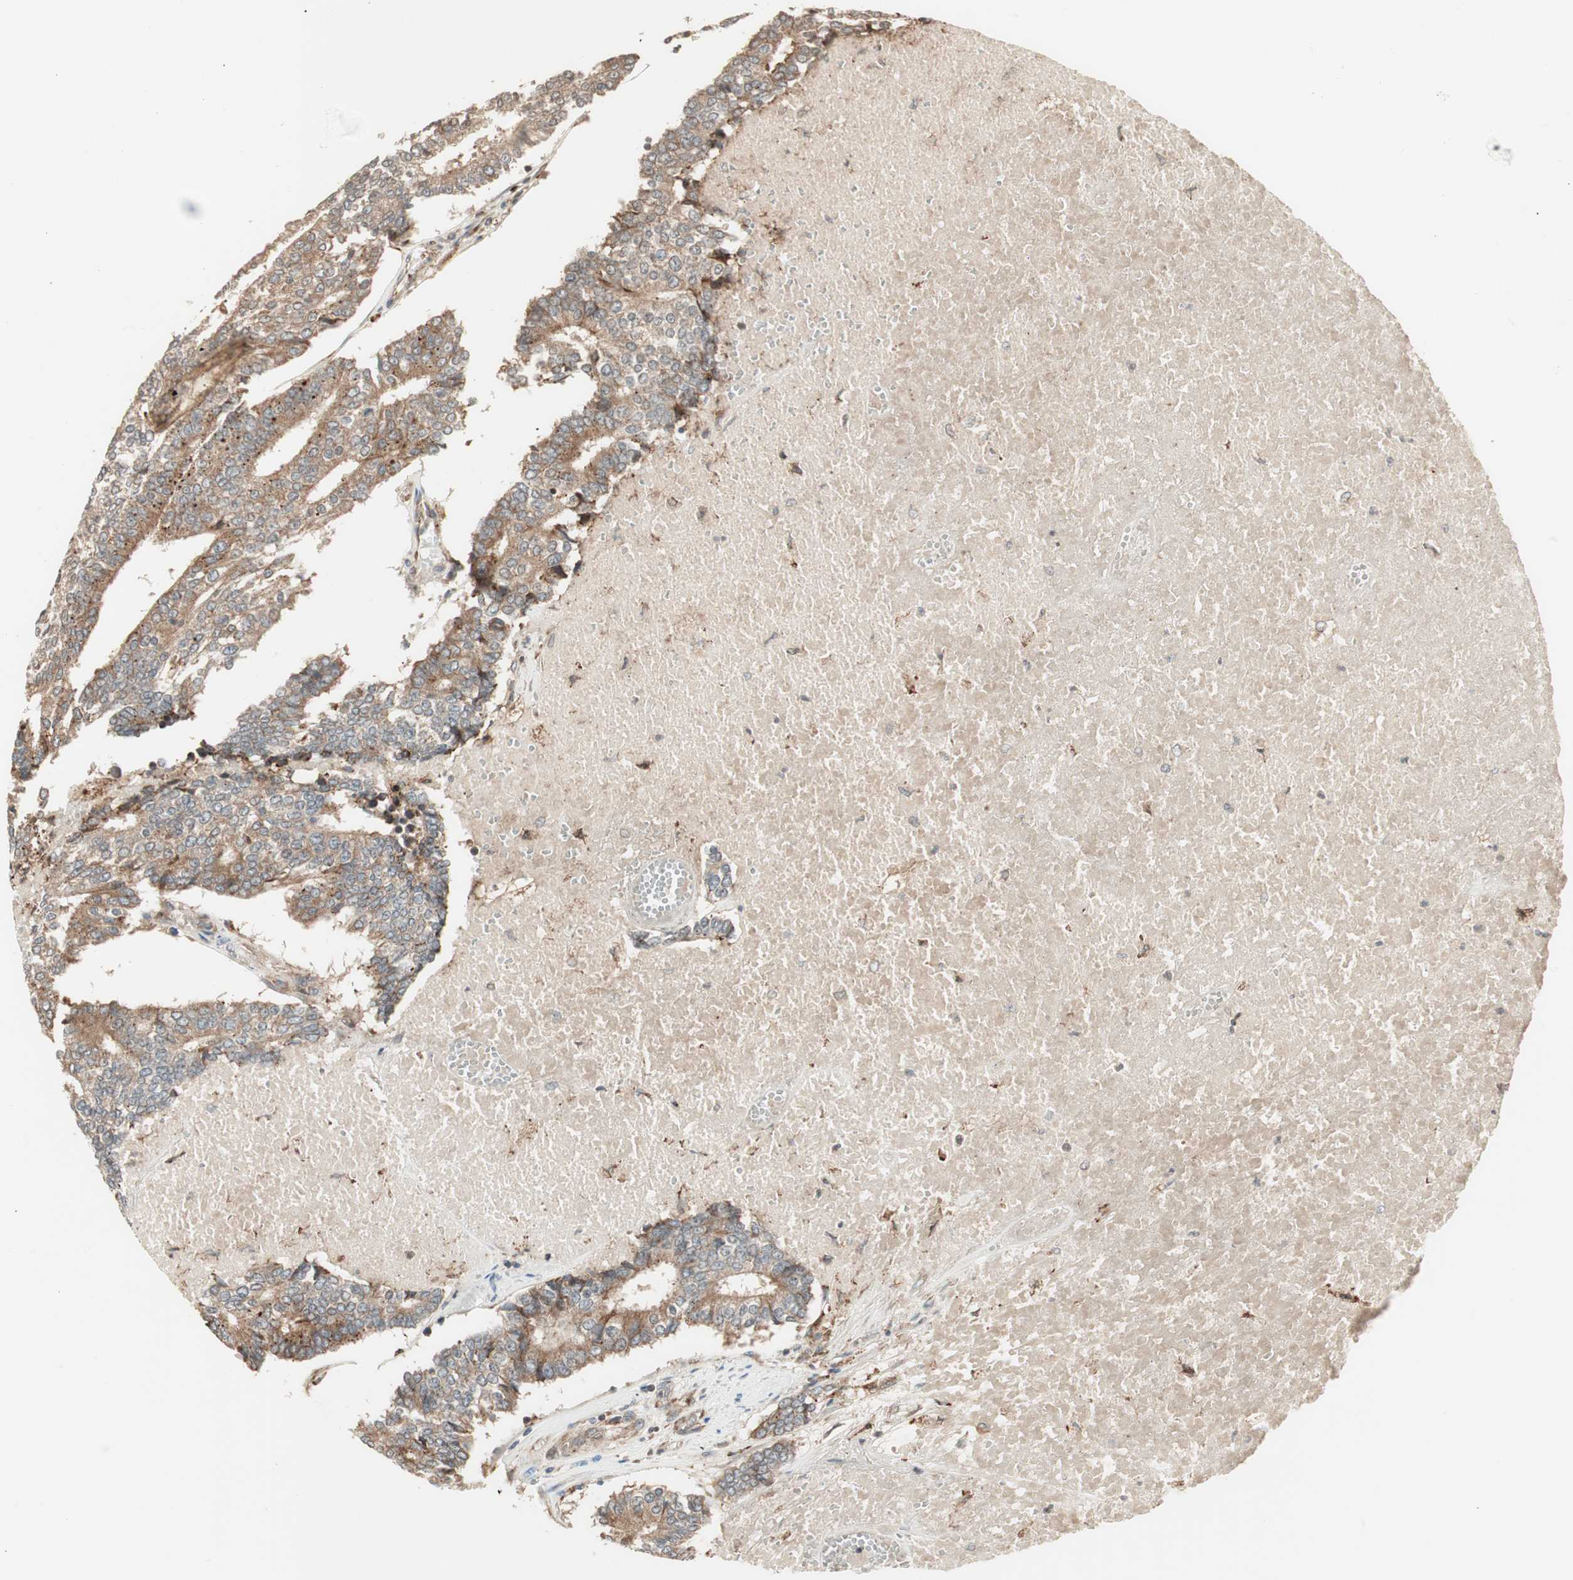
{"staining": {"intensity": "weak", "quantity": ">75%", "location": "cytoplasmic/membranous"}, "tissue": "prostate cancer", "cell_type": "Tumor cells", "image_type": "cancer", "snomed": [{"axis": "morphology", "description": "Adenocarcinoma, High grade"}, {"axis": "topography", "description": "Prostate"}], "caption": "The micrograph displays immunohistochemical staining of prostate high-grade adenocarcinoma. There is weak cytoplasmic/membranous positivity is identified in about >75% of tumor cells. Nuclei are stained in blue.", "gene": "SFRP1", "patient": {"sex": "male", "age": 55}}